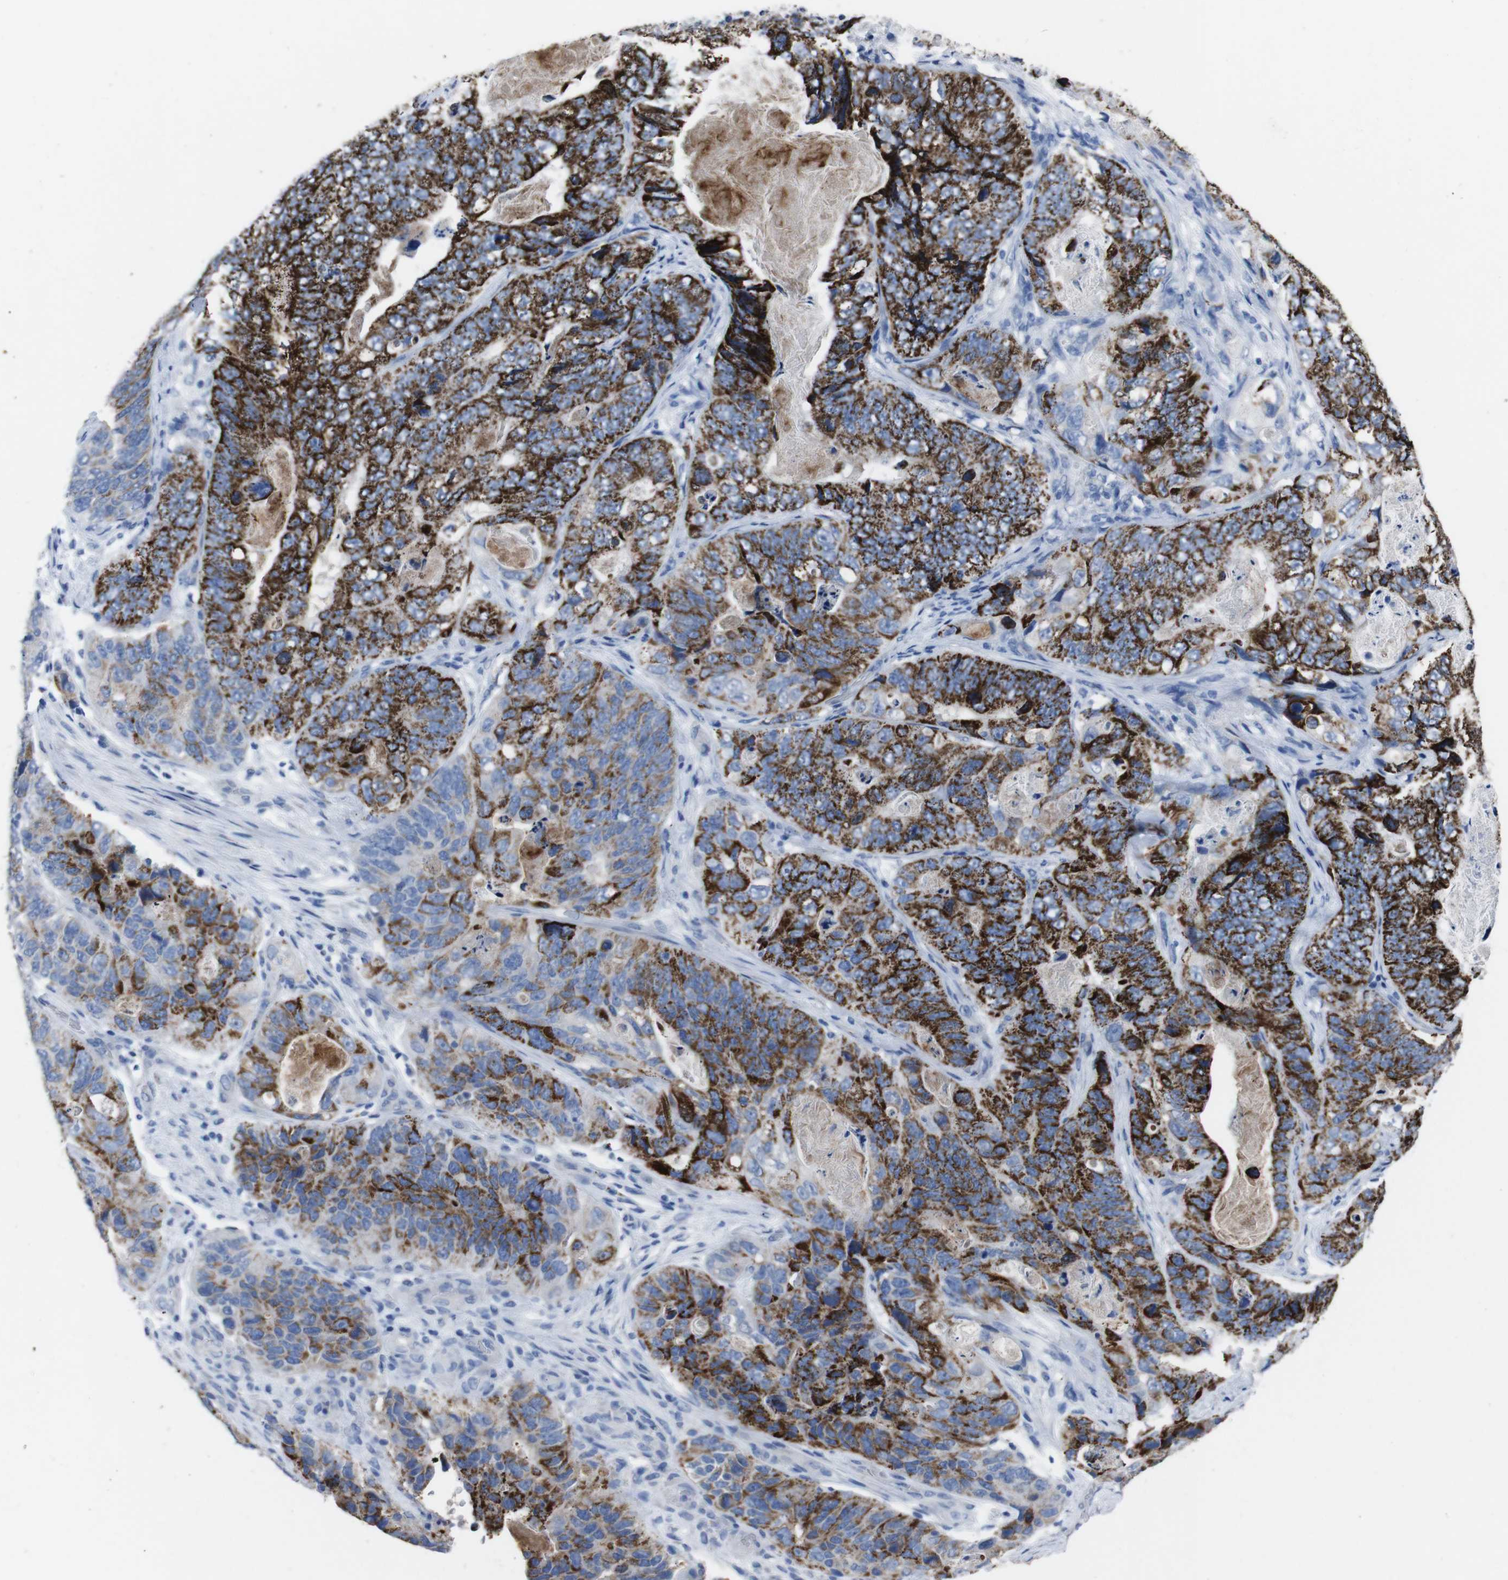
{"staining": {"intensity": "strong", "quantity": ">75%", "location": "cytoplasmic/membranous"}, "tissue": "stomach cancer", "cell_type": "Tumor cells", "image_type": "cancer", "snomed": [{"axis": "morphology", "description": "Adenocarcinoma, NOS"}, {"axis": "topography", "description": "Stomach"}], "caption": "Stomach adenocarcinoma tissue displays strong cytoplasmic/membranous staining in approximately >75% of tumor cells, visualized by immunohistochemistry.", "gene": "GJB2", "patient": {"sex": "female", "age": 89}}